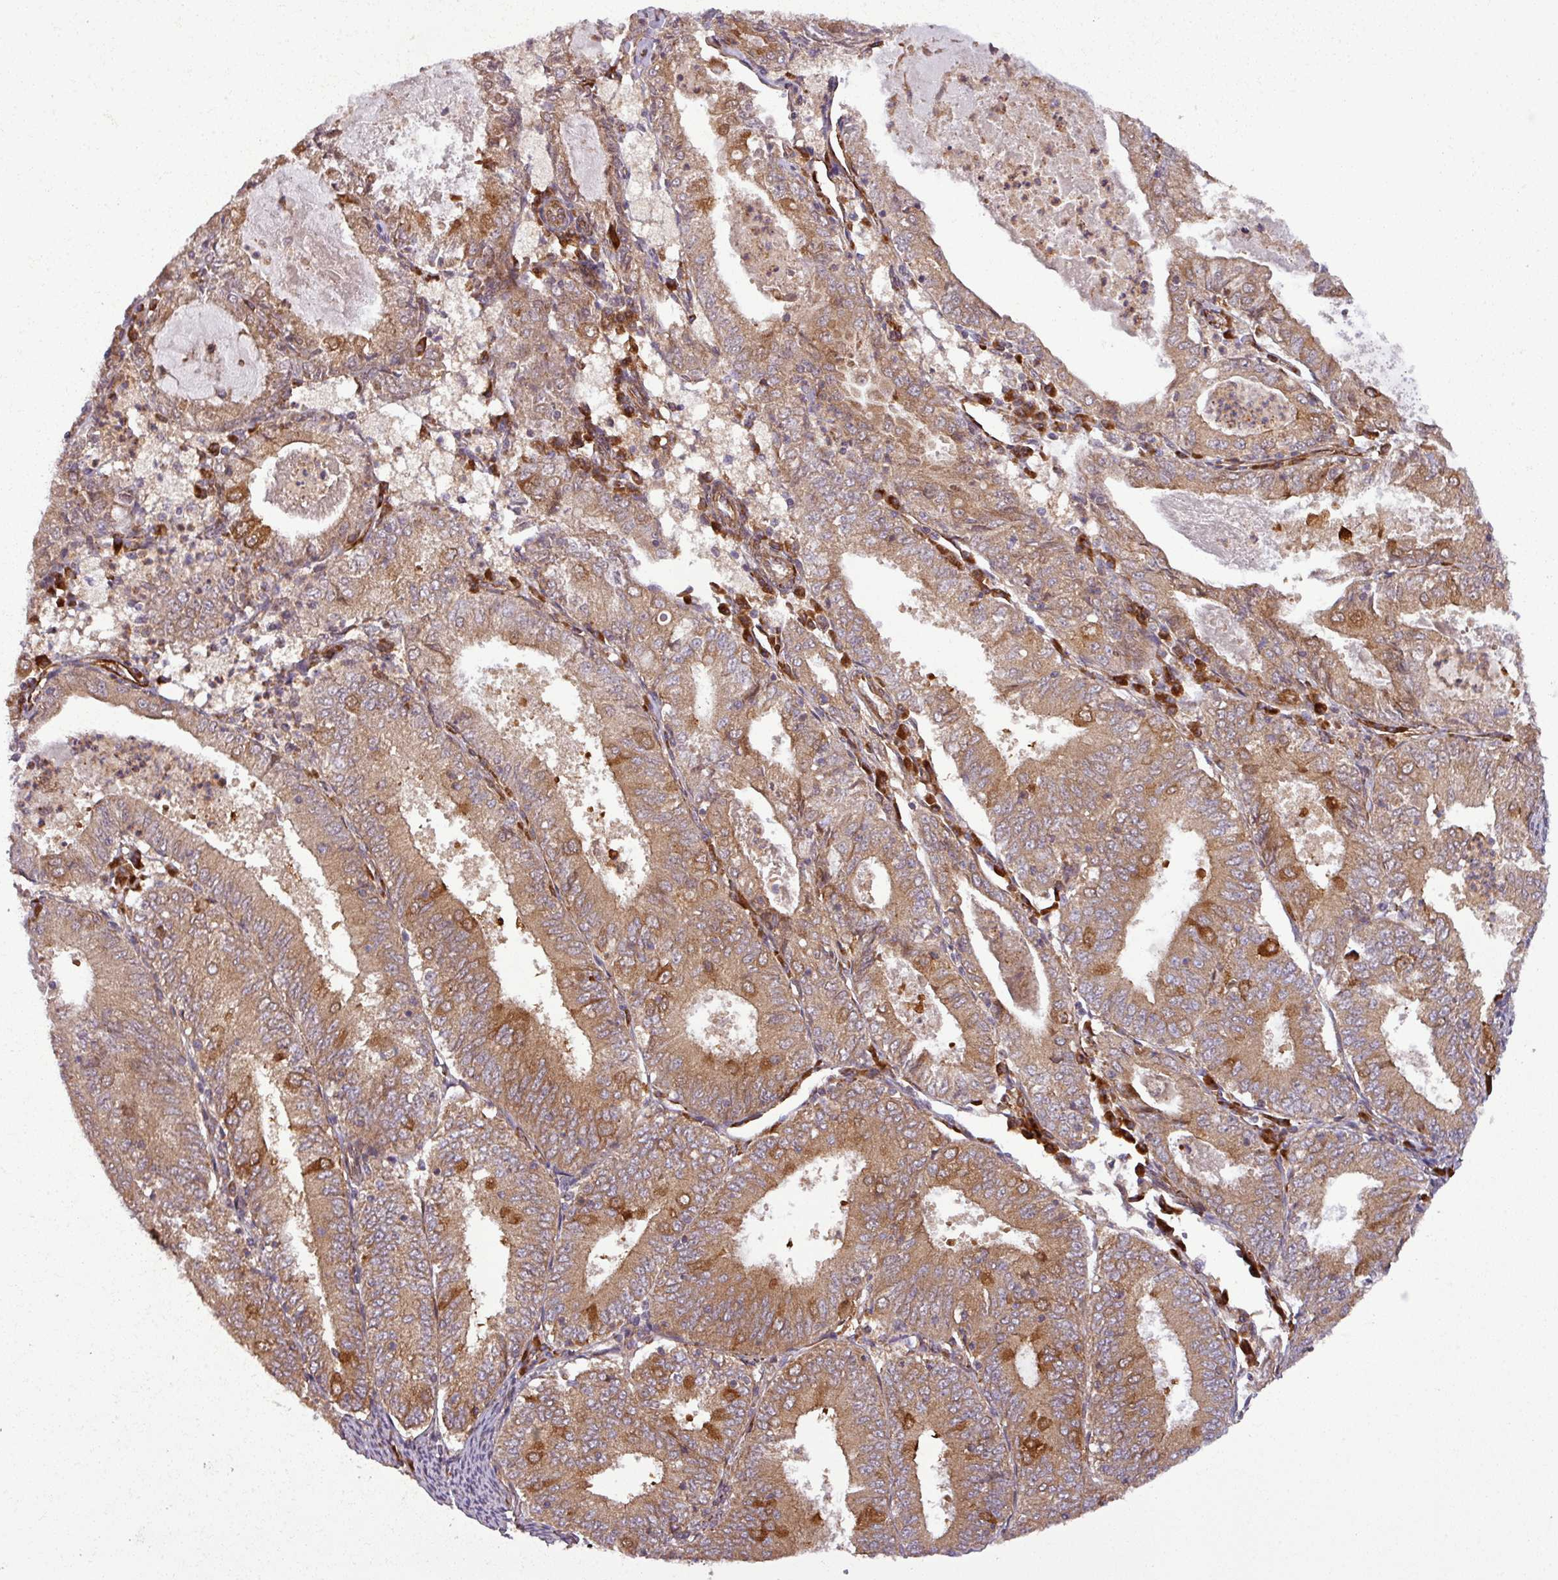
{"staining": {"intensity": "moderate", "quantity": ">75%", "location": "cytoplasmic/membranous"}, "tissue": "endometrial cancer", "cell_type": "Tumor cells", "image_type": "cancer", "snomed": [{"axis": "morphology", "description": "Adenocarcinoma, NOS"}, {"axis": "topography", "description": "Endometrium"}], "caption": "This photomicrograph demonstrates immunohistochemistry staining of endometrial cancer, with medium moderate cytoplasmic/membranous expression in about >75% of tumor cells.", "gene": "ART1", "patient": {"sex": "female", "age": 57}}